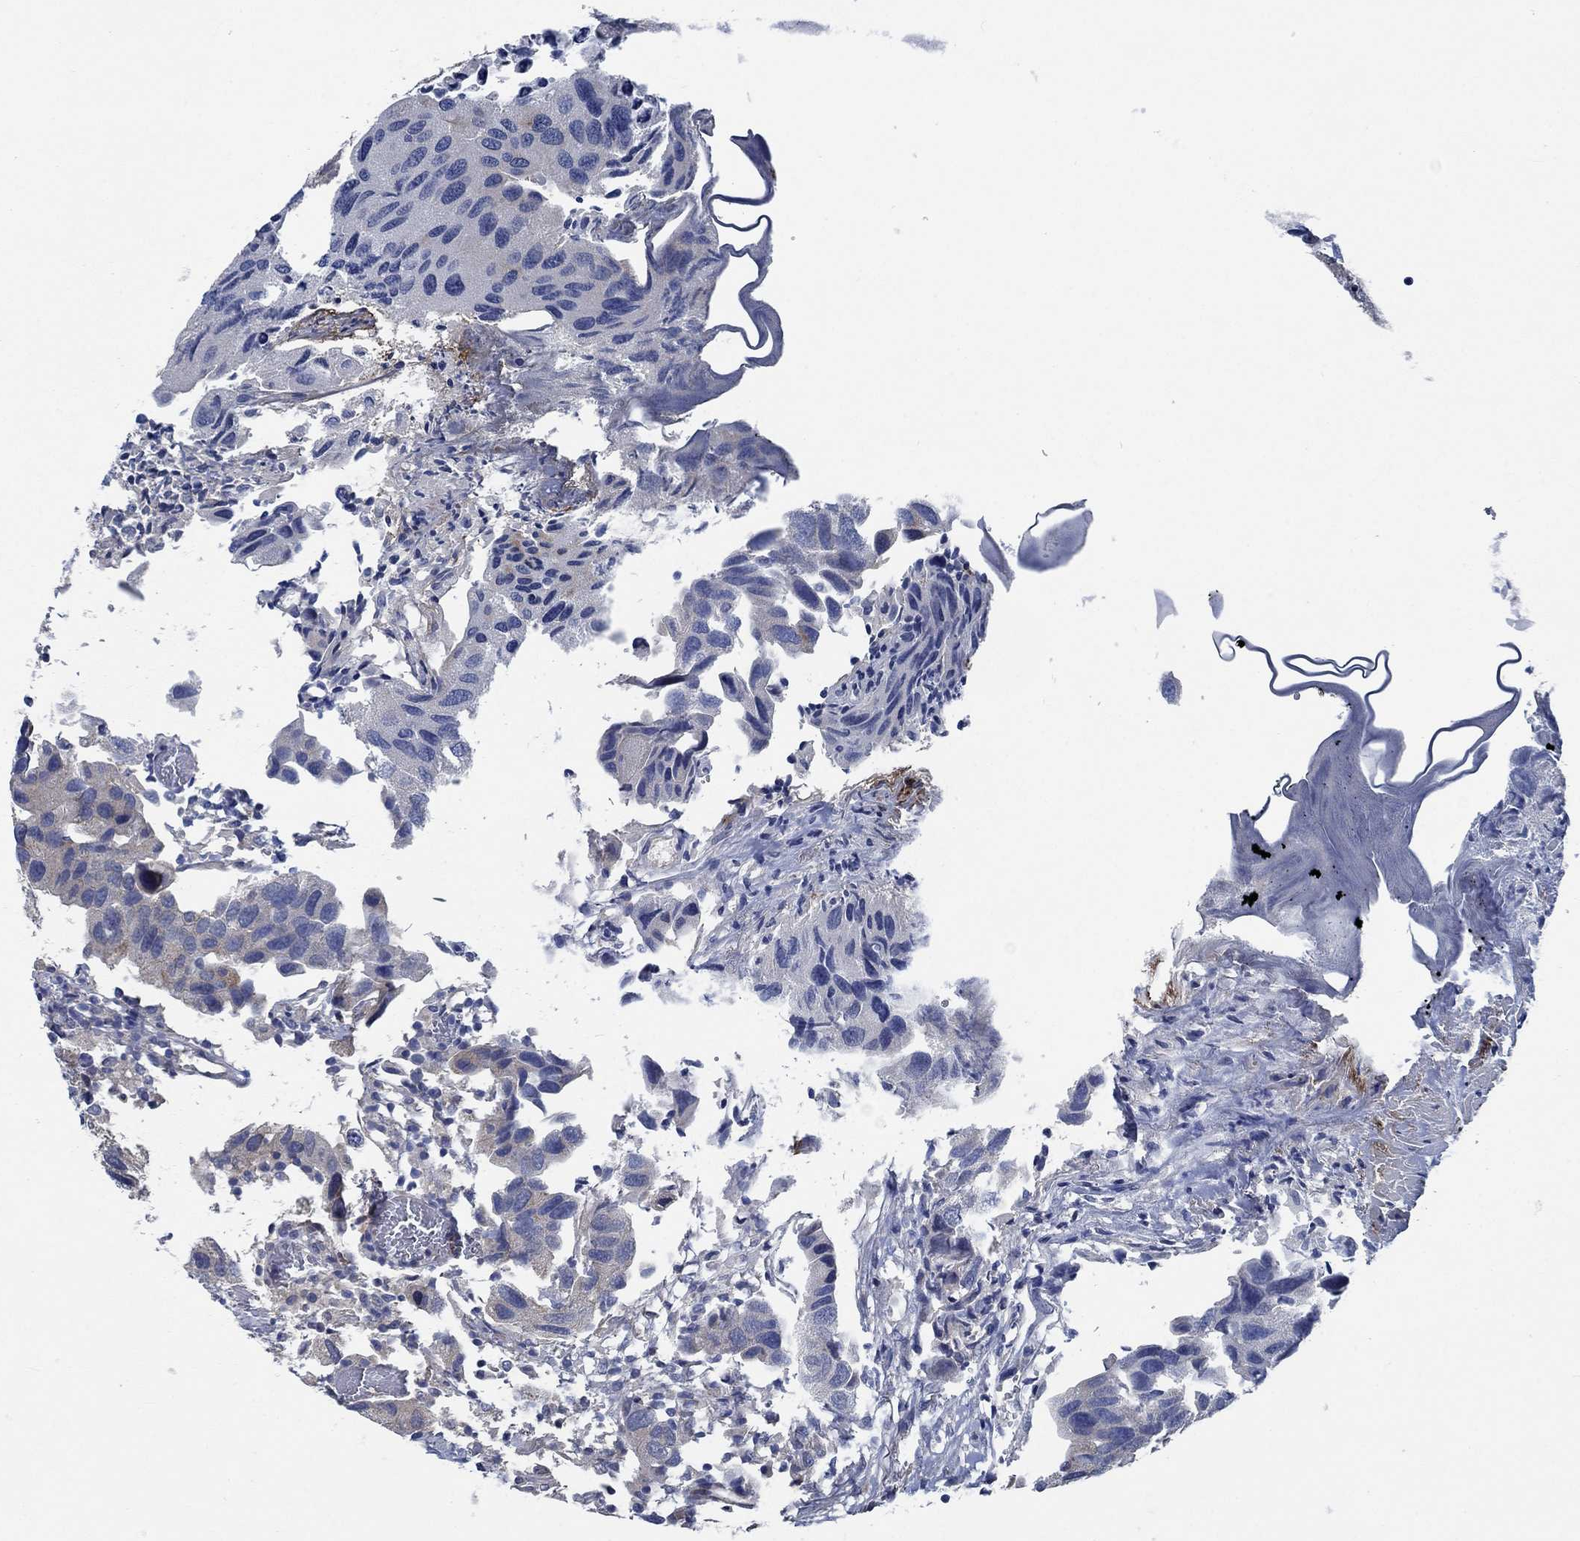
{"staining": {"intensity": "weak", "quantity": "25%-75%", "location": "cytoplasmic/membranous"}, "tissue": "urothelial cancer", "cell_type": "Tumor cells", "image_type": "cancer", "snomed": [{"axis": "morphology", "description": "Urothelial carcinoma, High grade"}, {"axis": "topography", "description": "Urinary bladder"}], "caption": "Immunohistochemical staining of high-grade urothelial carcinoma shows low levels of weak cytoplasmic/membranous staining in about 25%-75% of tumor cells.", "gene": "STXBP6", "patient": {"sex": "male", "age": 79}}